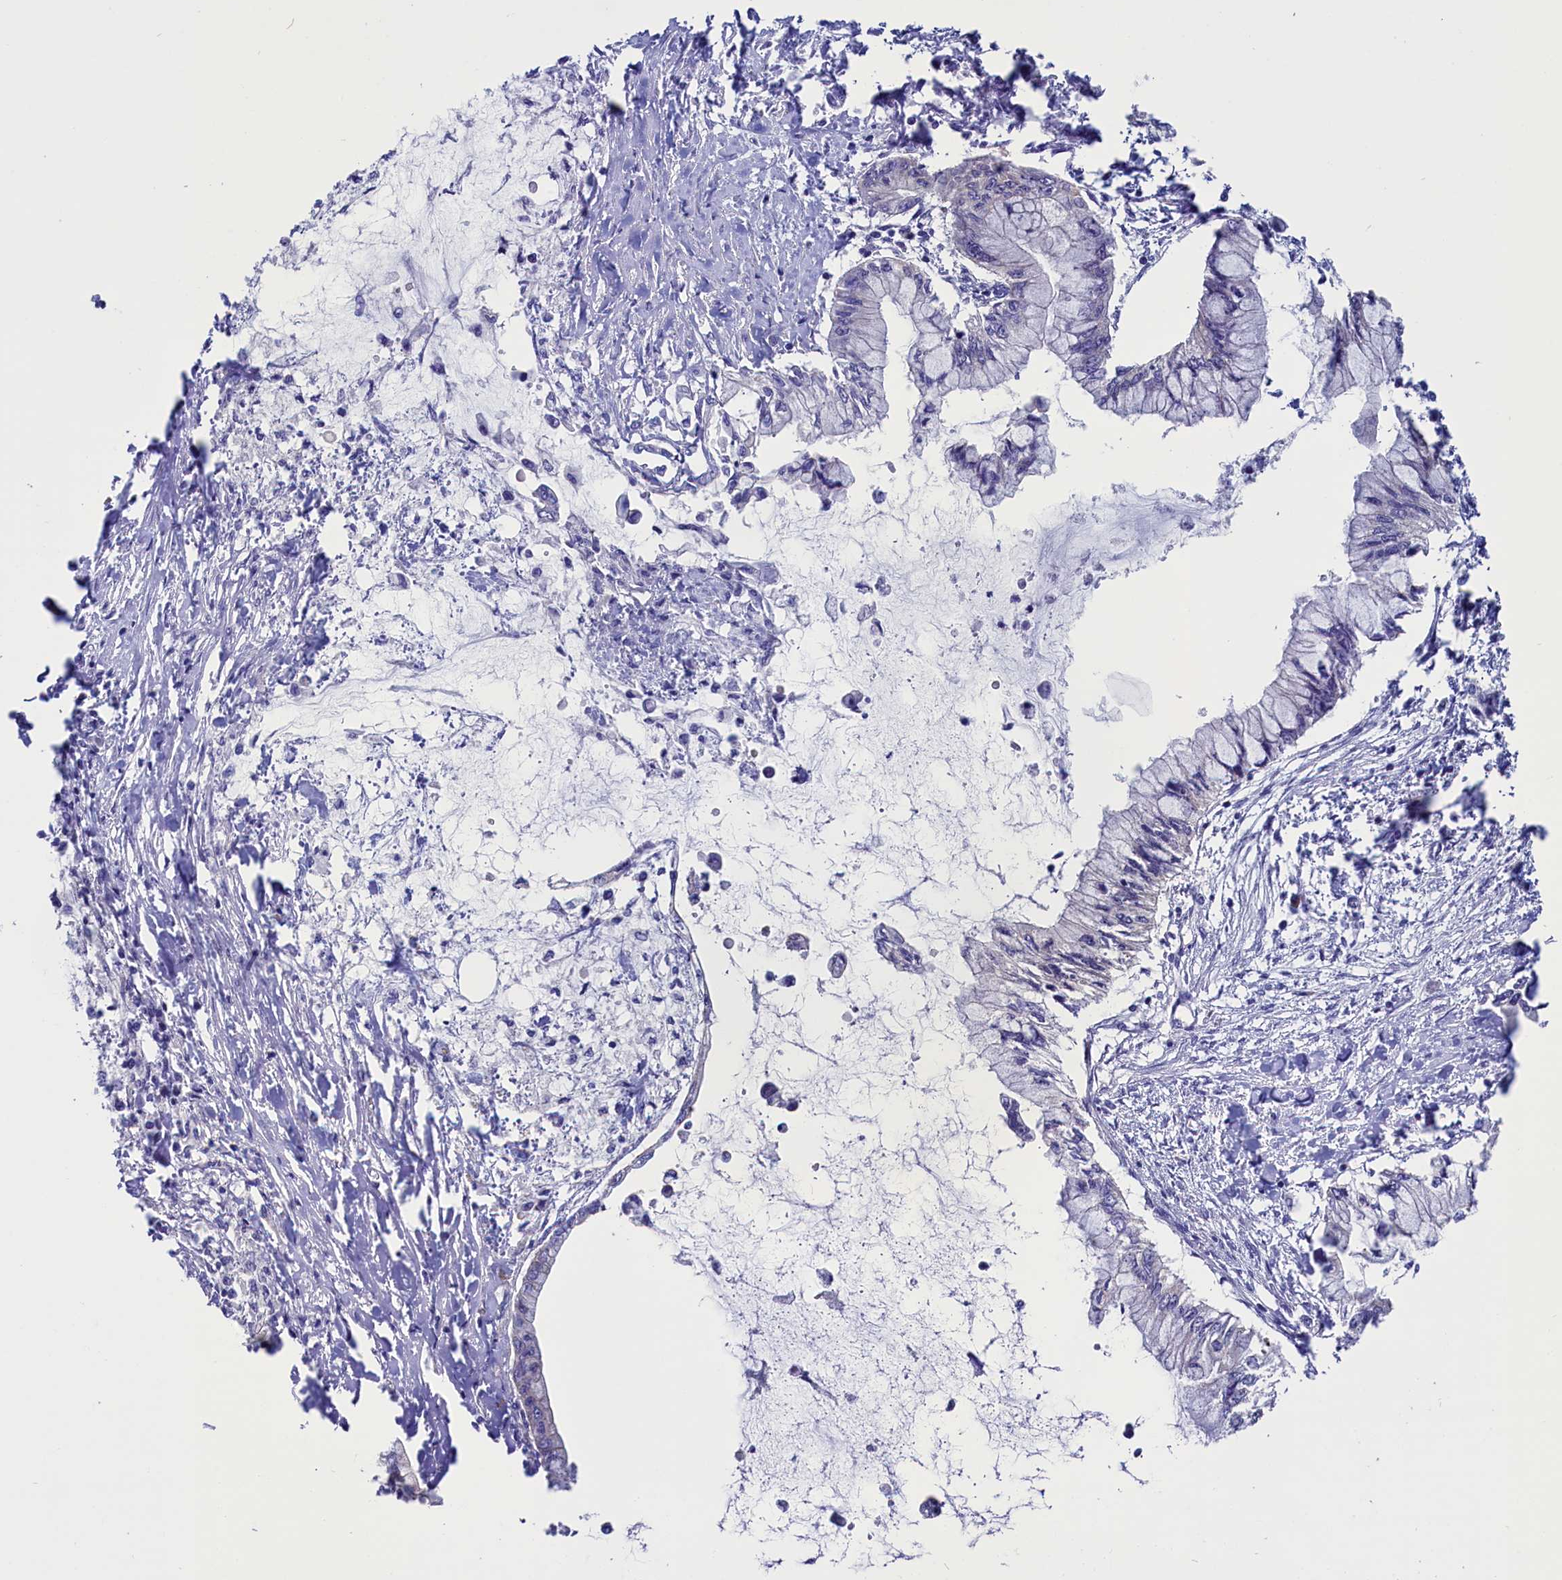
{"staining": {"intensity": "negative", "quantity": "none", "location": "none"}, "tissue": "pancreatic cancer", "cell_type": "Tumor cells", "image_type": "cancer", "snomed": [{"axis": "morphology", "description": "Adenocarcinoma, NOS"}, {"axis": "topography", "description": "Pancreas"}], "caption": "Tumor cells show no significant protein staining in pancreatic cancer (adenocarcinoma).", "gene": "CIAPIN1", "patient": {"sex": "male", "age": 48}}